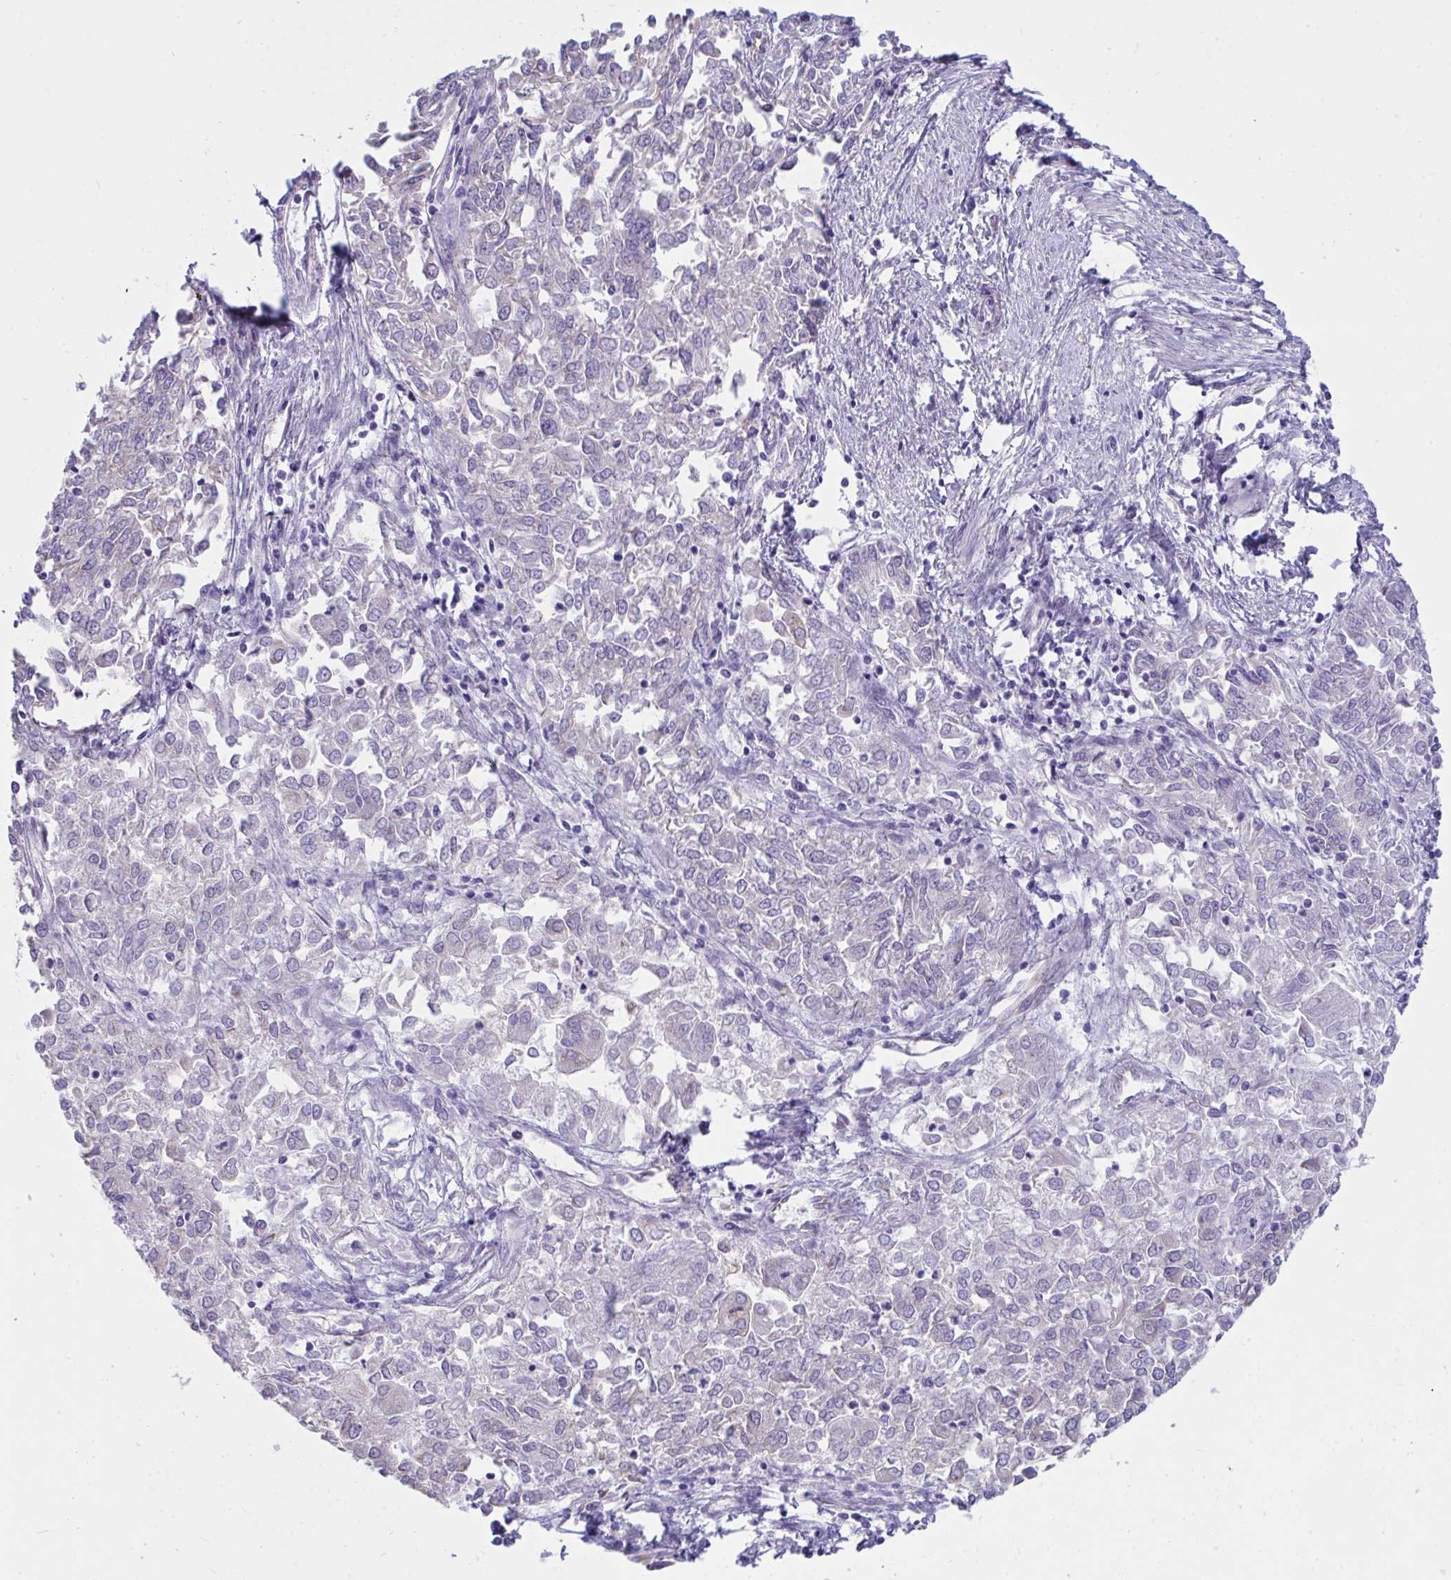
{"staining": {"intensity": "negative", "quantity": "none", "location": "none"}, "tissue": "endometrial cancer", "cell_type": "Tumor cells", "image_type": "cancer", "snomed": [{"axis": "morphology", "description": "Adenocarcinoma, NOS"}, {"axis": "topography", "description": "Endometrium"}], "caption": "DAB immunohistochemical staining of human endometrial adenocarcinoma displays no significant positivity in tumor cells.", "gene": "ASPH", "patient": {"sex": "female", "age": 57}}